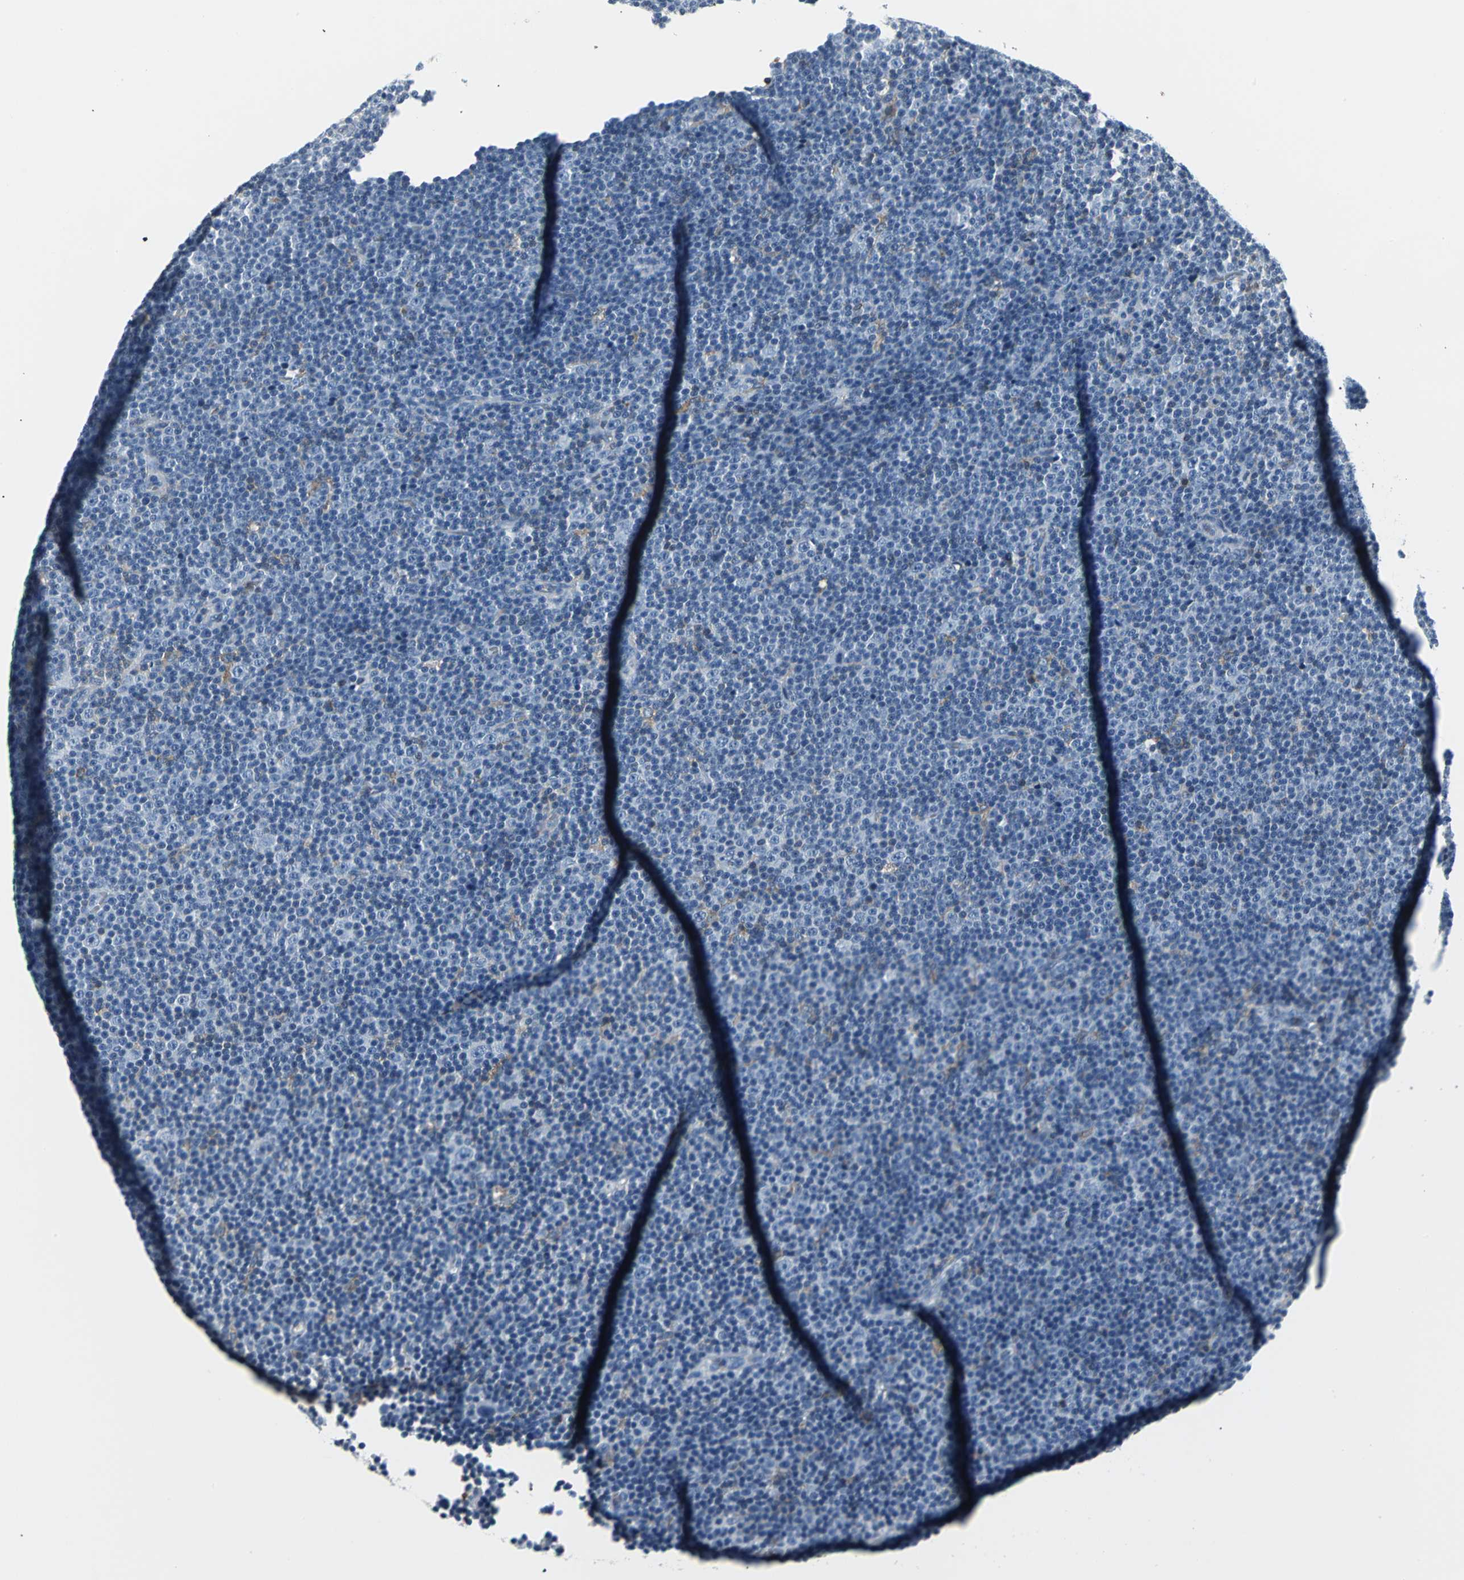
{"staining": {"intensity": "weak", "quantity": "<25%", "location": "cytoplasmic/membranous"}, "tissue": "lymphoma", "cell_type": "Tumor cells", "image_type": "cancer", "snomed": [{"axis": "morphology", "description": "Malignant lymphoma, non-Hodgkin's type, Low grade"}, {"axis": "topography", "description": "Lymph node"}], "caption": "Immunohistochemistry image of human lymphoma stained for a protein (brown), which reveals no expression in tumor cells.", "gene": "IQGAP2", "patient": {"sex": "female", "age": 67}}